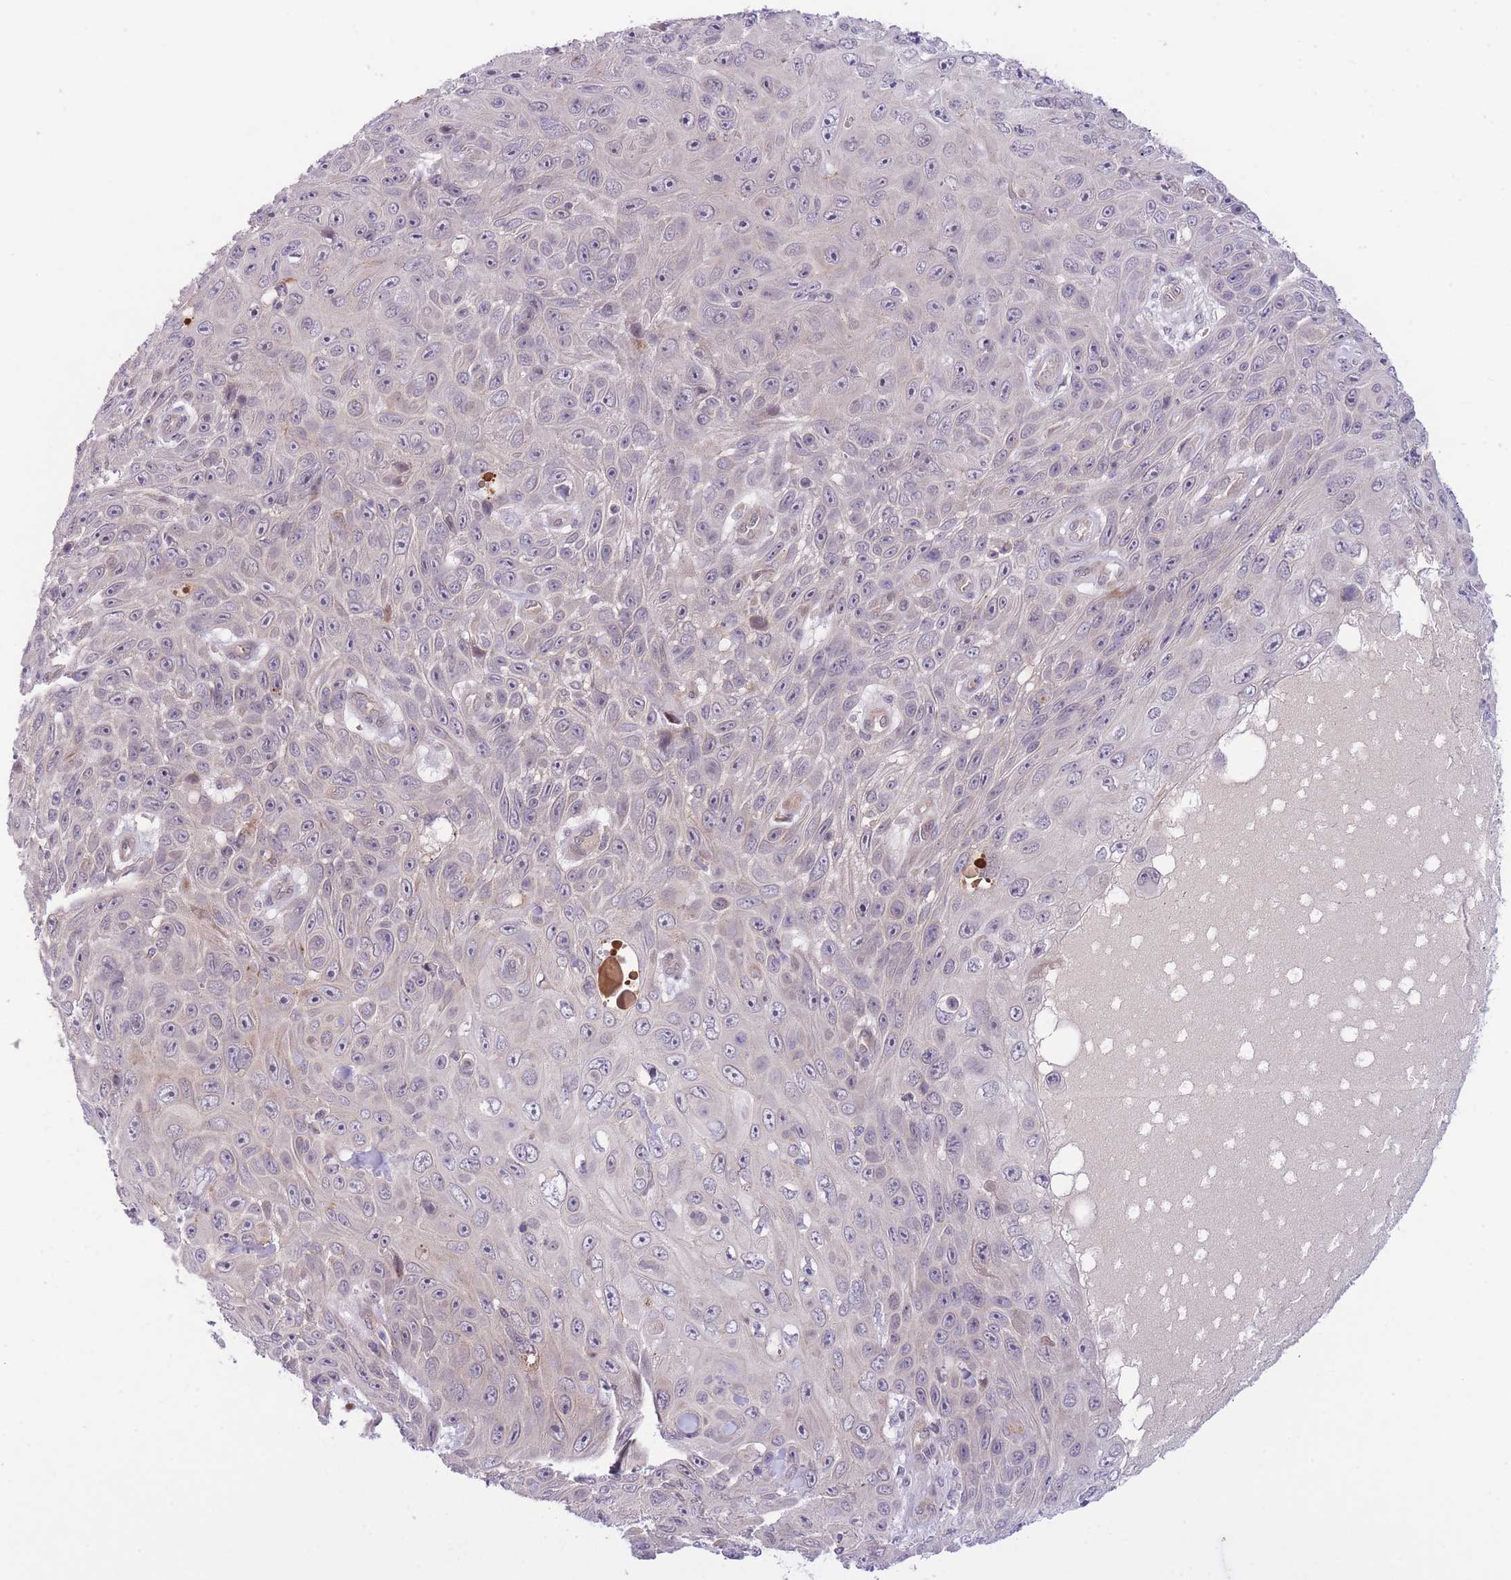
{"staining": {"intensity": "negative", "quantity": "none", "location": "none"}, "tissue": "skin cancer", "cell_type": "Tumor cells", "image_type": "cancer", "snomed": [{"axis": "morphology", "description": "Squamous cell carcinoma, NOS"}, {"axis": "topography", "description": "Skin"}], "caption": "Squamous cell carcinoma (skin) stained for a protein using IHC exhibits no staining tumor cells.", "gene": "CDC25B", "patient": {"sex": "male", "age": 82}}